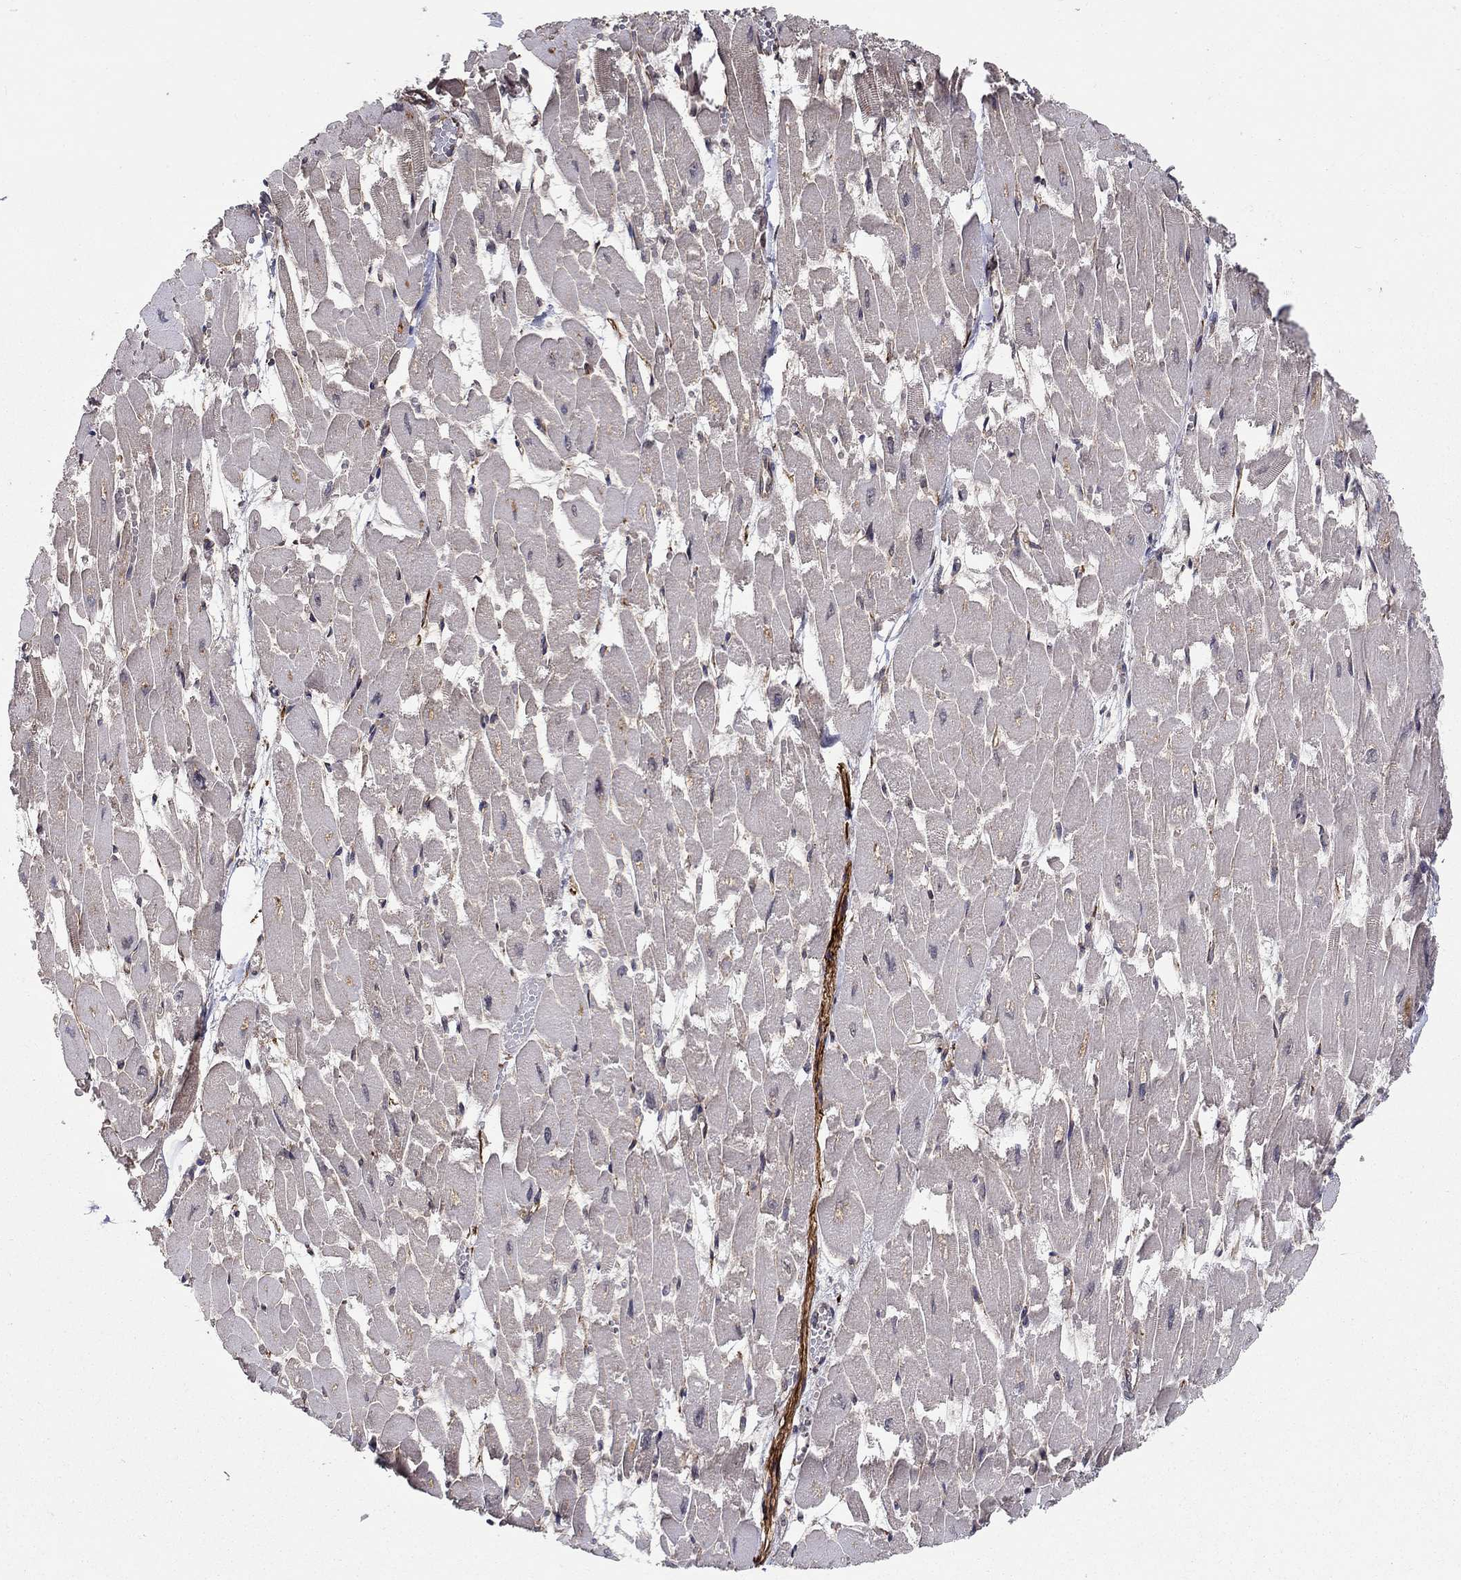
{"staining": {"intensity": "negative", "quantity": "none", "location": "none"}, "tissue": "heart muscle", "cell_type": "Cardiomyocytes", "image_type": "normal", "snomed": [{"axis": "morphology", "description": "Normal tissue, NOS"}, {"axis": "topography", "description": "Heart"}], "caption": "The IHC histopathology image has no significant staining in cardiomyocytes of heart muscle.", "gene": "BMERB1", "patient": {"sex": "female", "age": 52}}